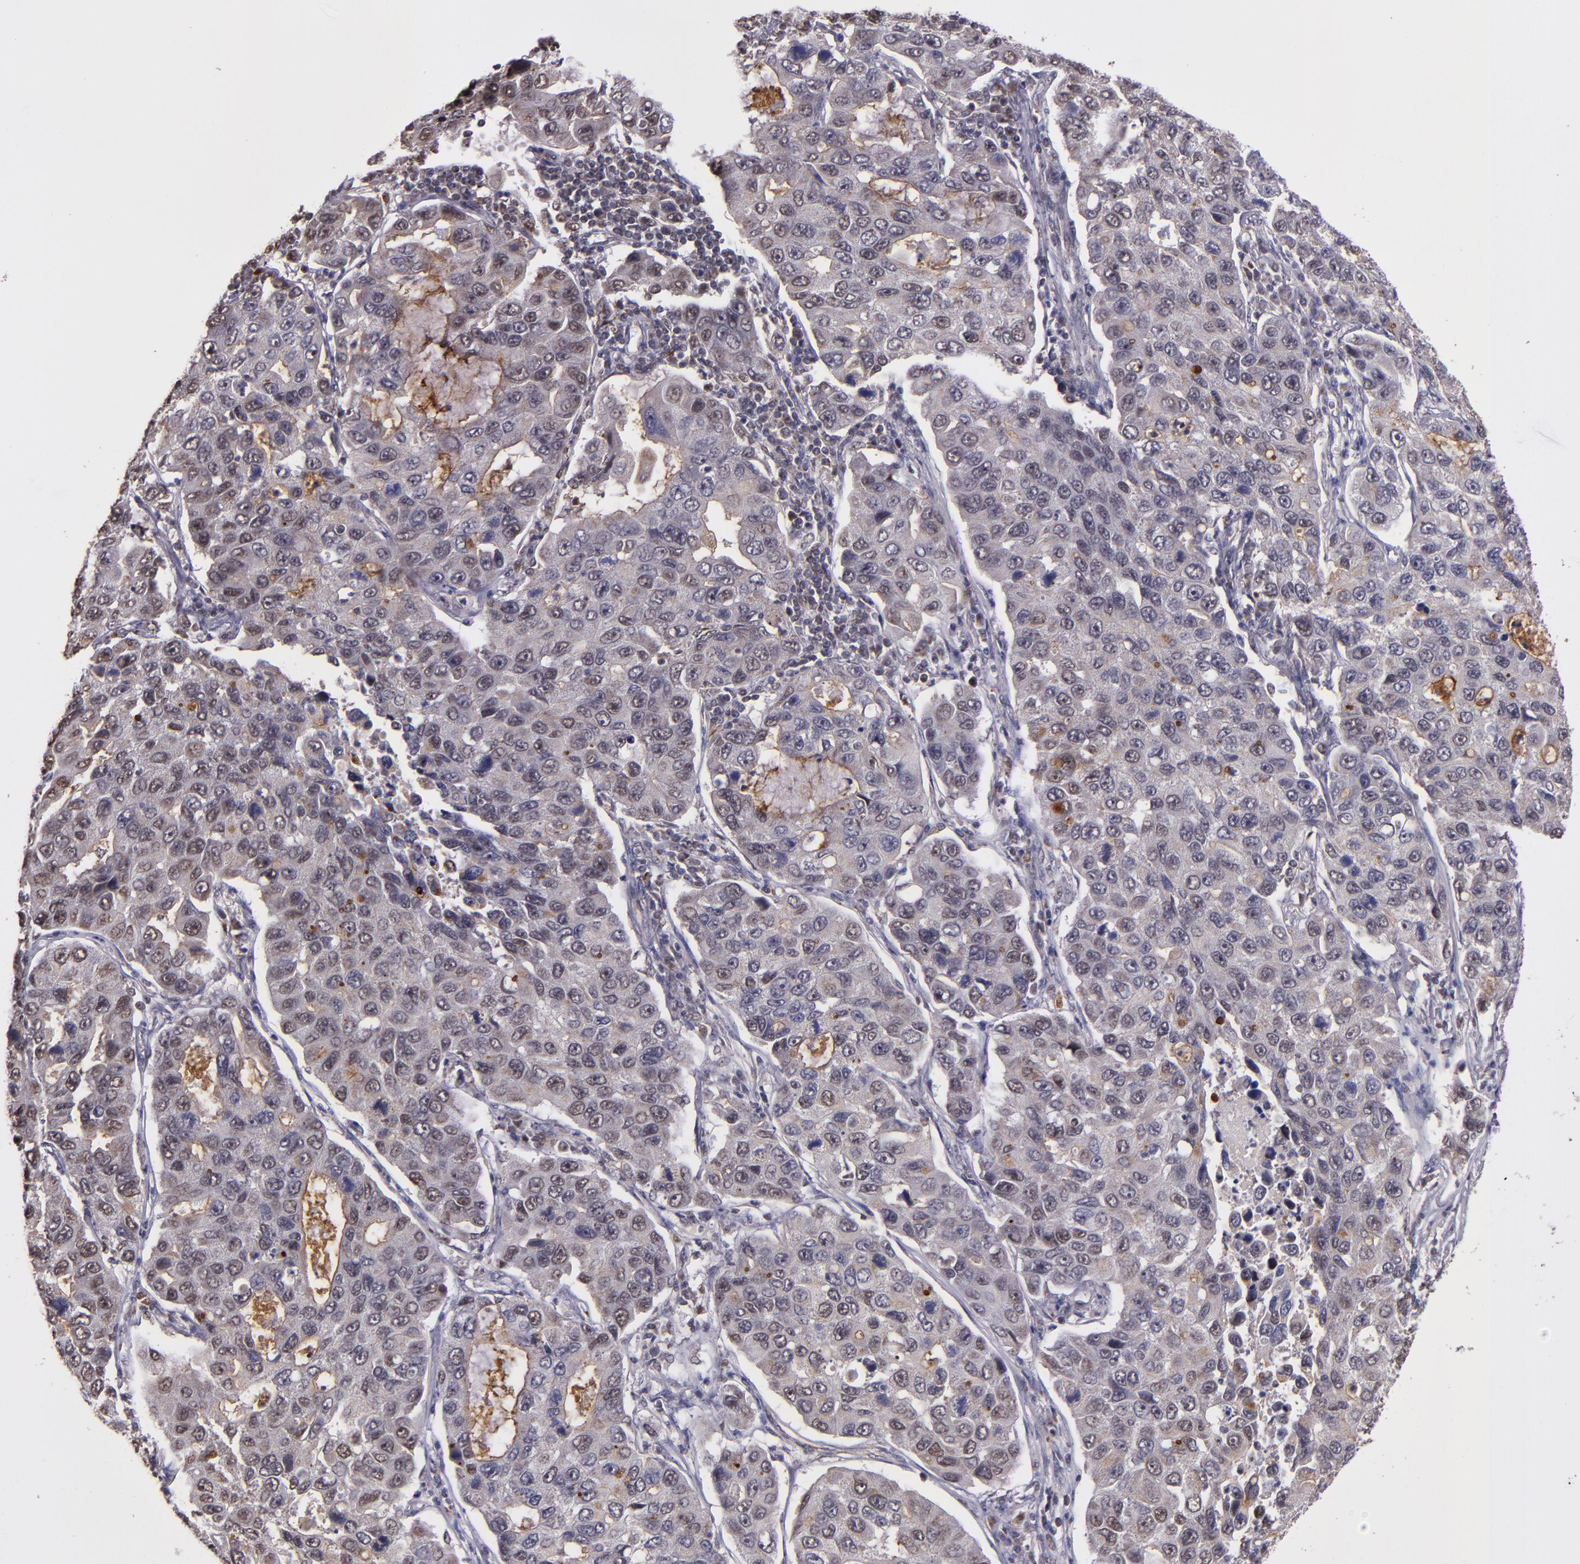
{"staining": {"intensity": "weak", "quantity": "<25%", "location": "cytoplasmic/membranous,nuclear"}, "tissue": "lung cancer", "cell_type": "Tumor cells", "image_type": "cancer", "snomed": [{"axis": "morphology", "description": "Adenocarcinoma, NOS"}, {"axis": "topography", "description": "Lung"}], "caption": "Protein analysis of adenocarcinoma (lung) reveals no significant expression in tumor cells.", "gene": "CECR2", "patient": {"sex": "male", "age": 64}}